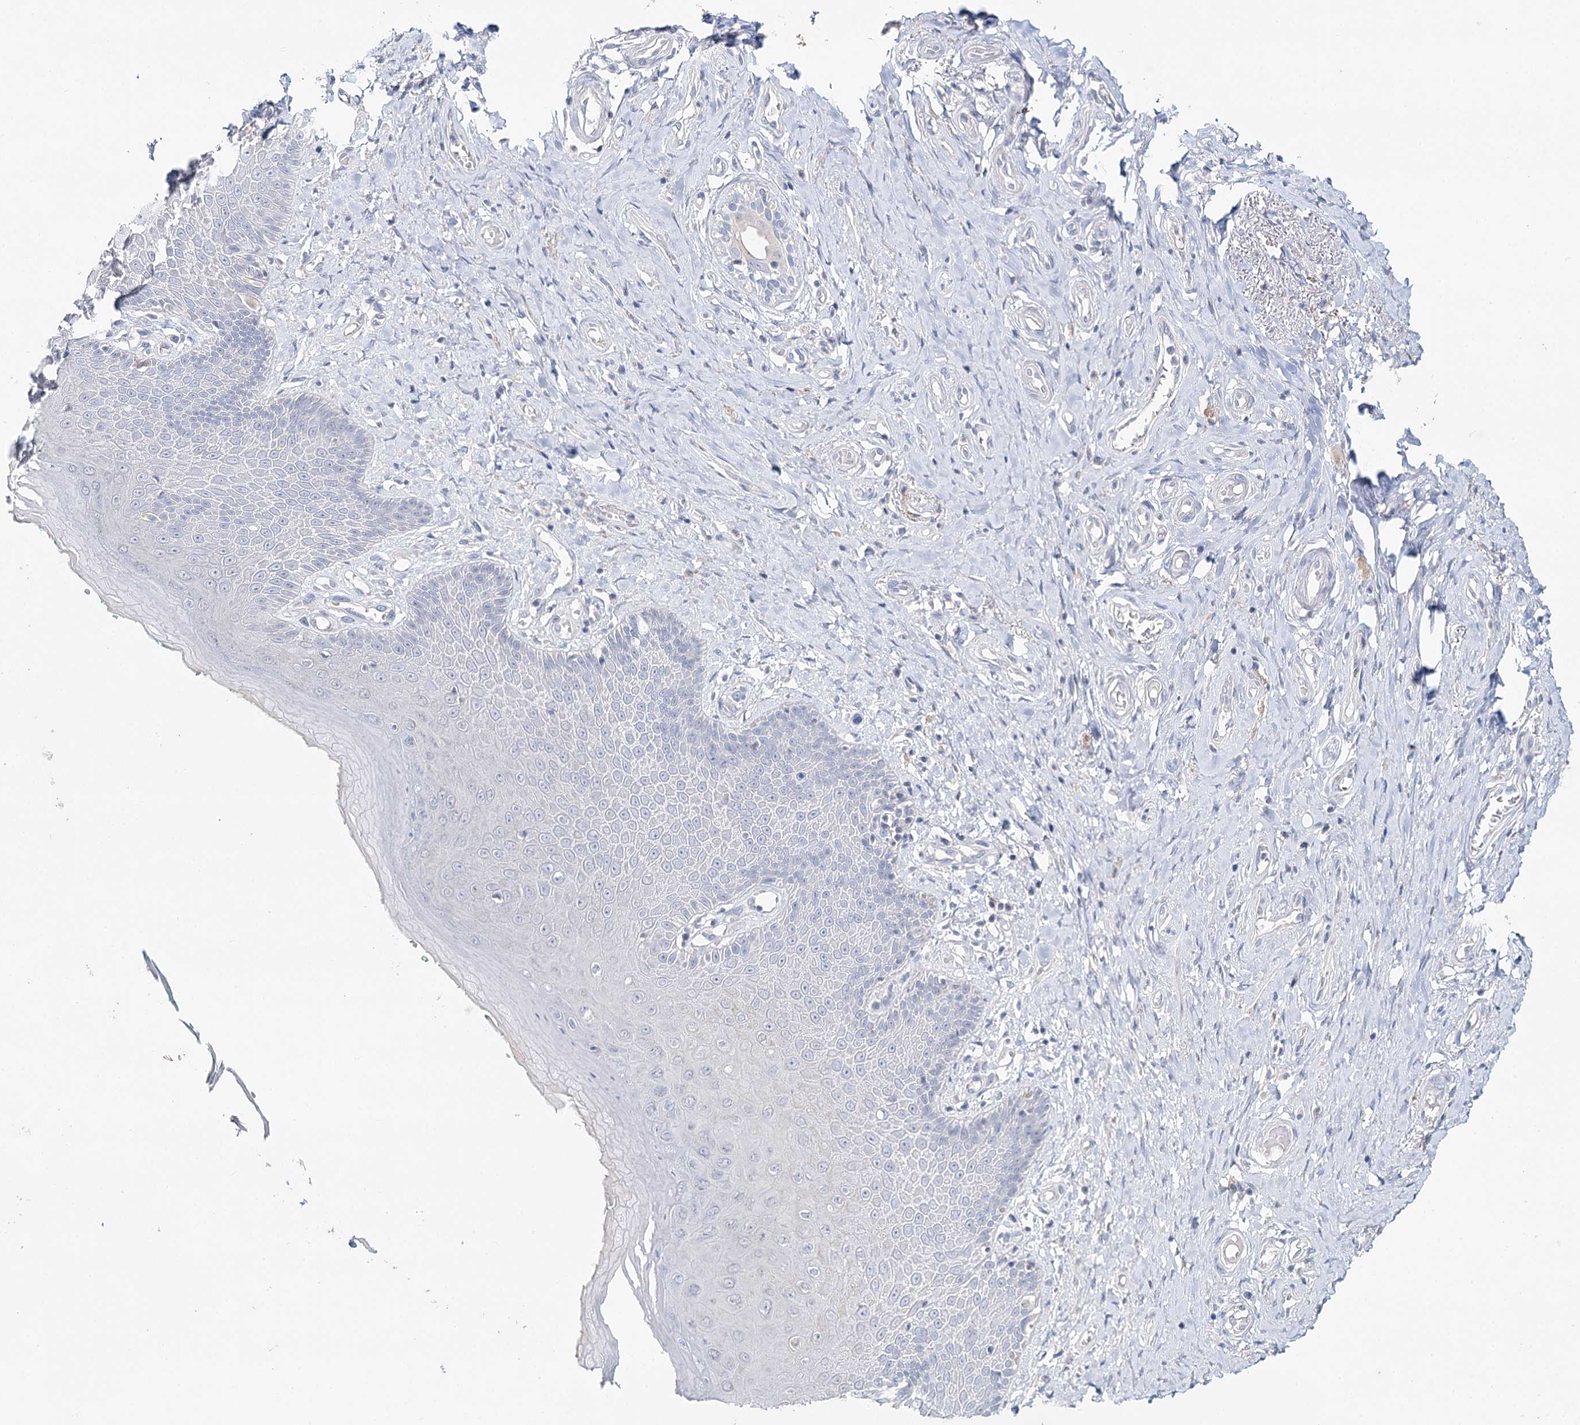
{"staining": {"intensity": "negative", "quantity": "none", "location": "none"}, "tissue": "skin", "cell_type": "Epidermal cells", "image_type": "normal", "snomed": [{"axis": "morphology", "description": "Normal tissue, NOS"}, {"axis": "topography", "description": "Anal"}], "caption": "A photomicrograph of skin stained for a protein demonstrates no brown staining in epidermal cells.", "gene": "DAPK1", "patient": {"sex": "male", "age": 78}}